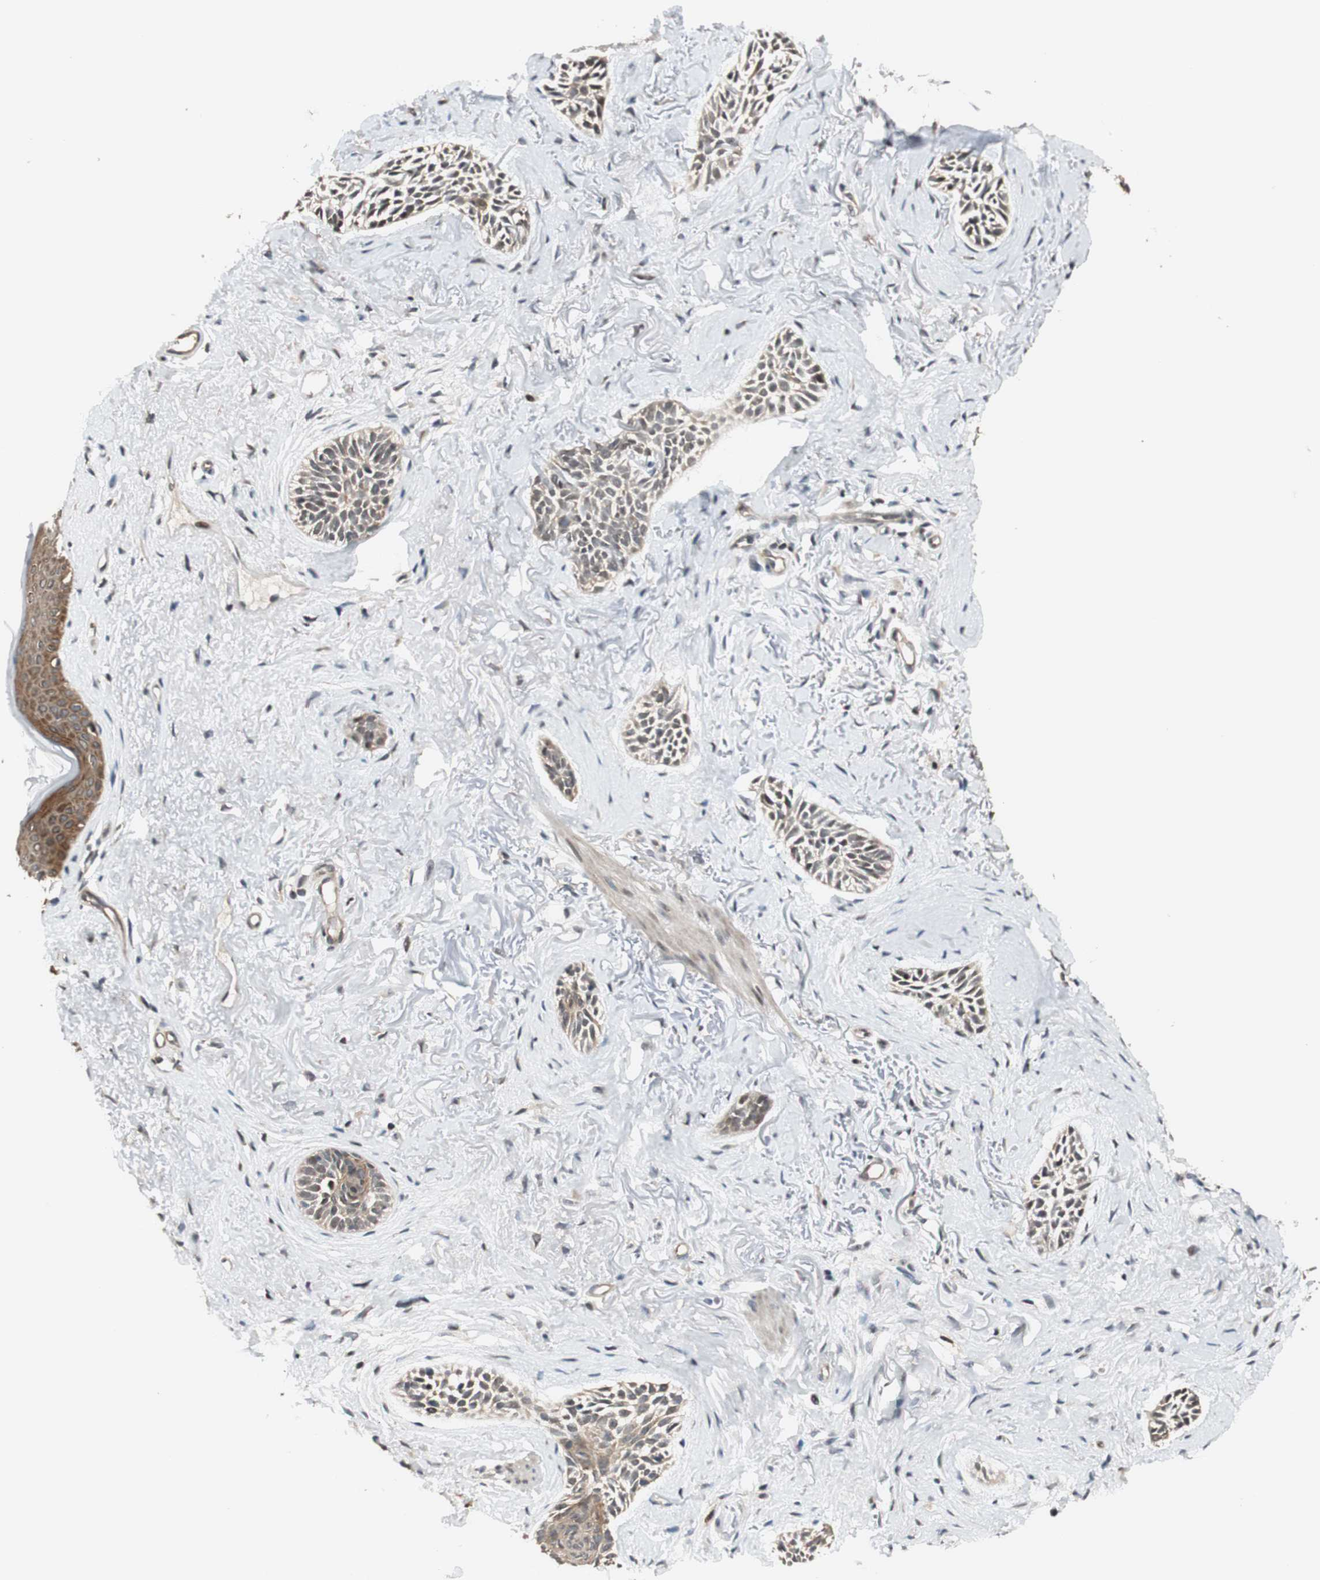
{"staining": {"intensity": "negative", "quantity": "none", "location": "none"}, "tissue": "skin cancer", "cell_type": "Tumor cells", "image_type": "cancer", "snomed": [{"axis": "morphology", "description": "Normal tissue, NOS"}, {"axis": "morphology", "description": "Basal cell carcinoma"}, {"axis": "topography", "description": "Skin"}], "caption": "Immunohistochemical staining of human skin cancer (basal cell carcinoma) shows no significant positivity in tumor cells.", "gene": "BRMS1", "patient": {"sex": "female", "age": 84}}